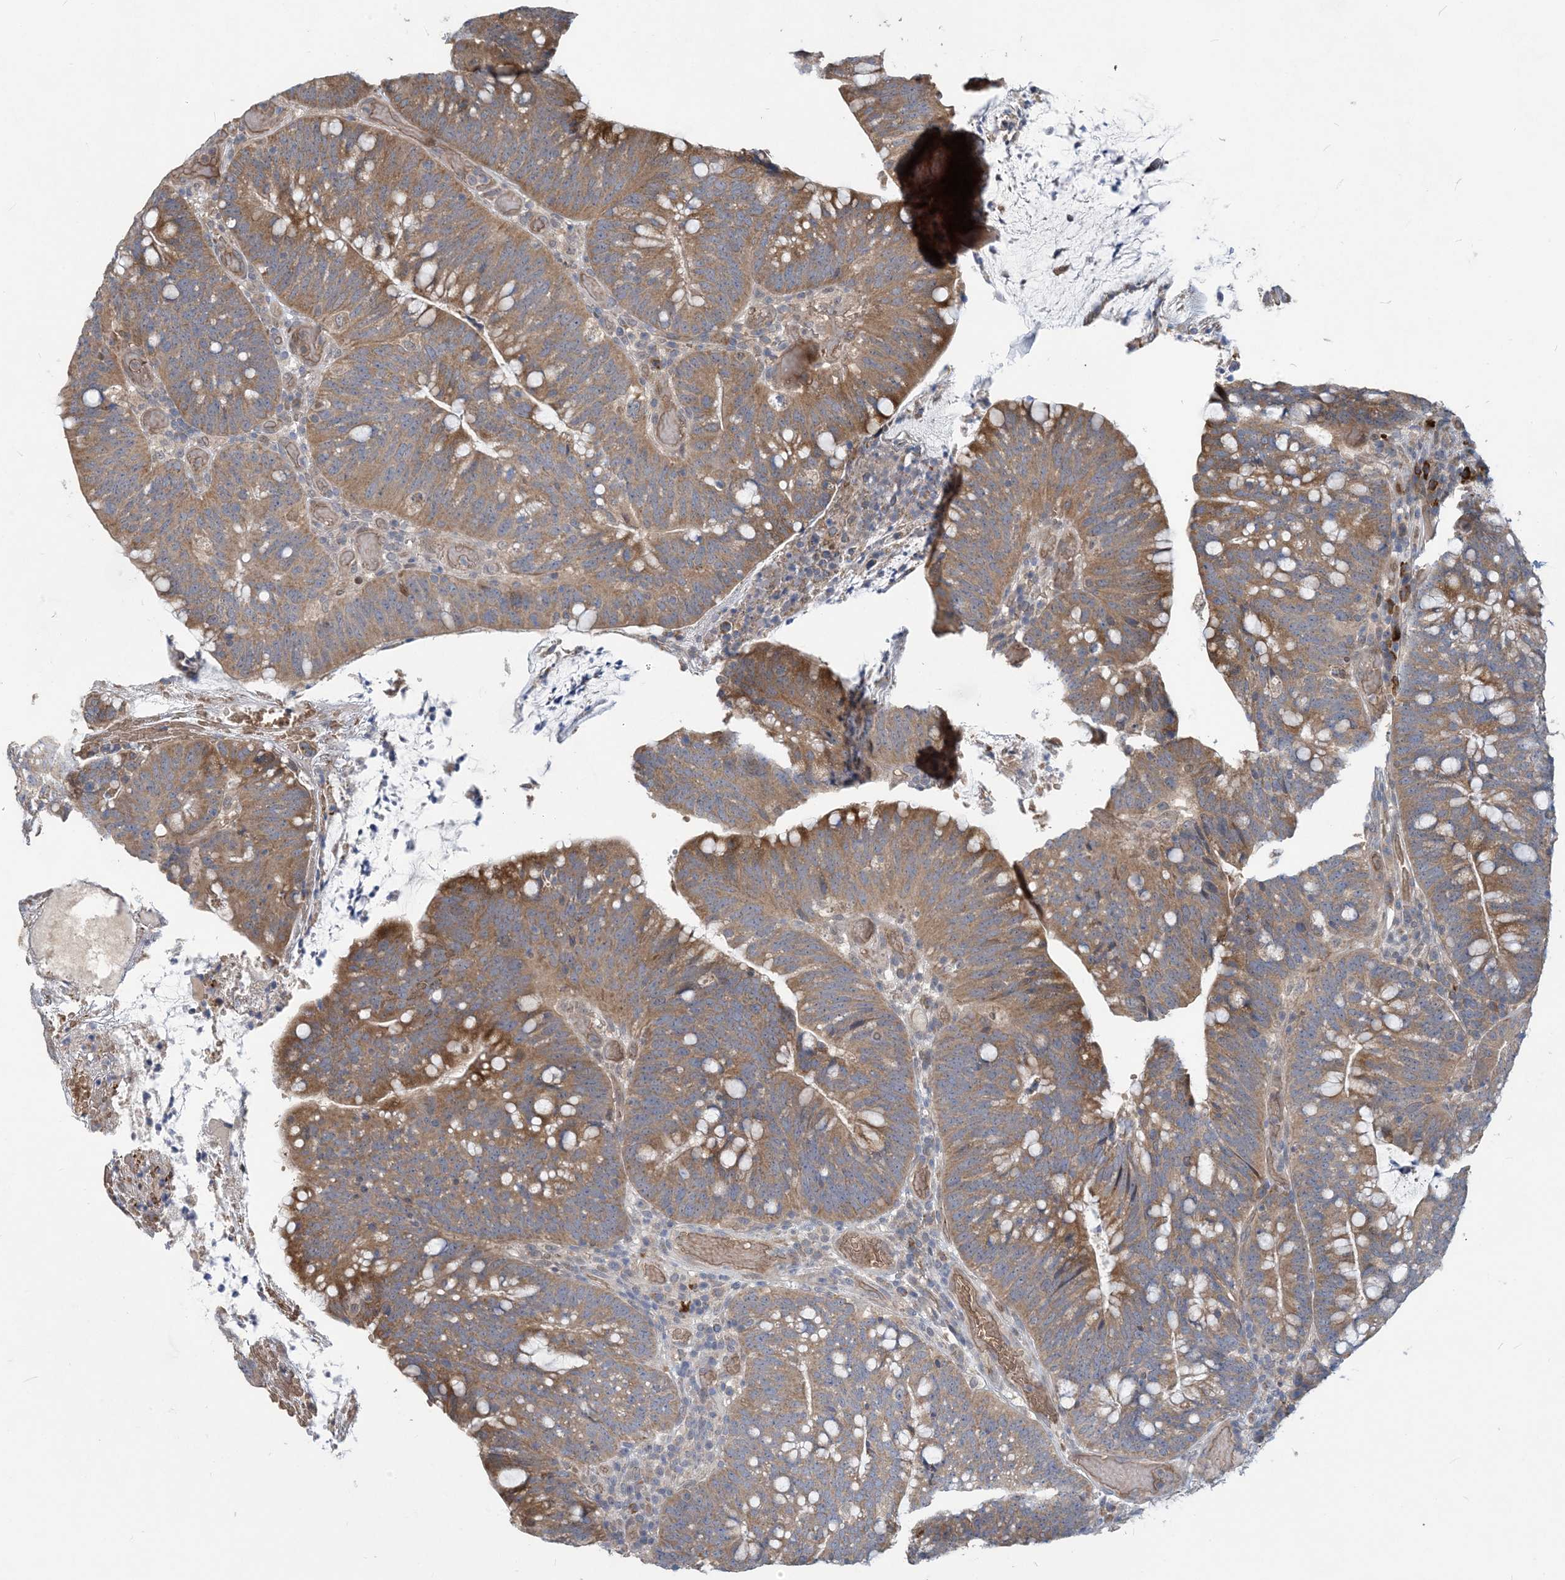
{"staining": {"intensity": "moderate", "quantity": ">75%", "location": "cytoplasmic/membranous"}, "tissue": "colorectal cancer", "cell_type": "Tumor cells", "image_type": "cancer", "snomed": [{"axis": "morphology", "description": "Adenocarcinoma, NOS"}, {"axis": "topography", "description": "Colon"}], "caption": "This is an image of IHC staining of adenocarcinoma (colorectal), which shows moderate expression in the cytoplasmic/membranous of tumor cells.", "gene": "PUSL1", "patient": {"sex": "female", "age": 66}}